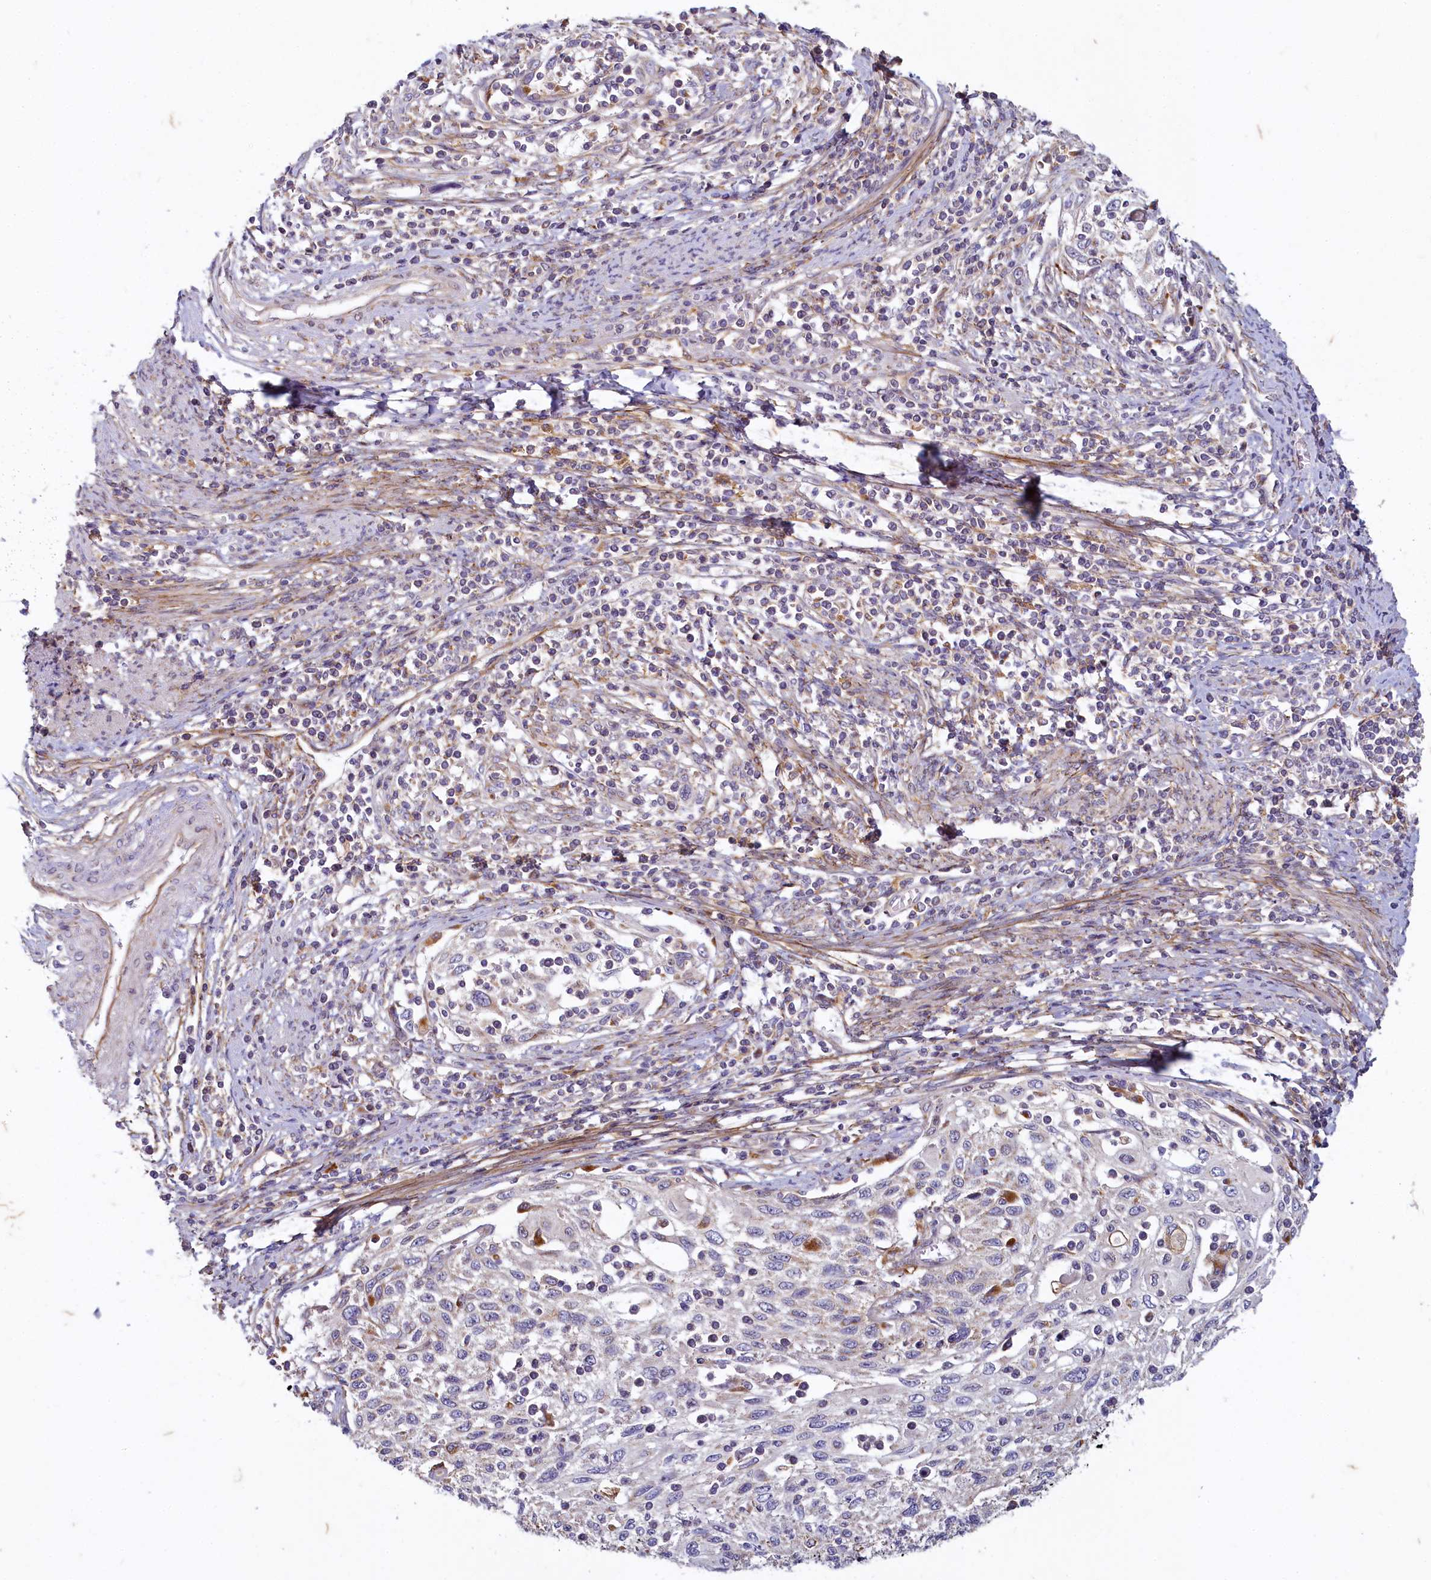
{"staining": {"intensity": "negative", "quantity": "none", "location": "none"}, "tissue": "cervical cancer", "cell_type": "Tumor cells", "image_type": "cancer", "snomed": [{"axis": "morphology", "description": "Squamous cell carcinoma, NOS"}, {"axis": "topography", "description": "Cervix"}], "caption": "IHC of cervical cancer demonstrates no positivity in tumor cells.", "gene": "ADCY2", "patient": {"sex": "female", "age": 70}}